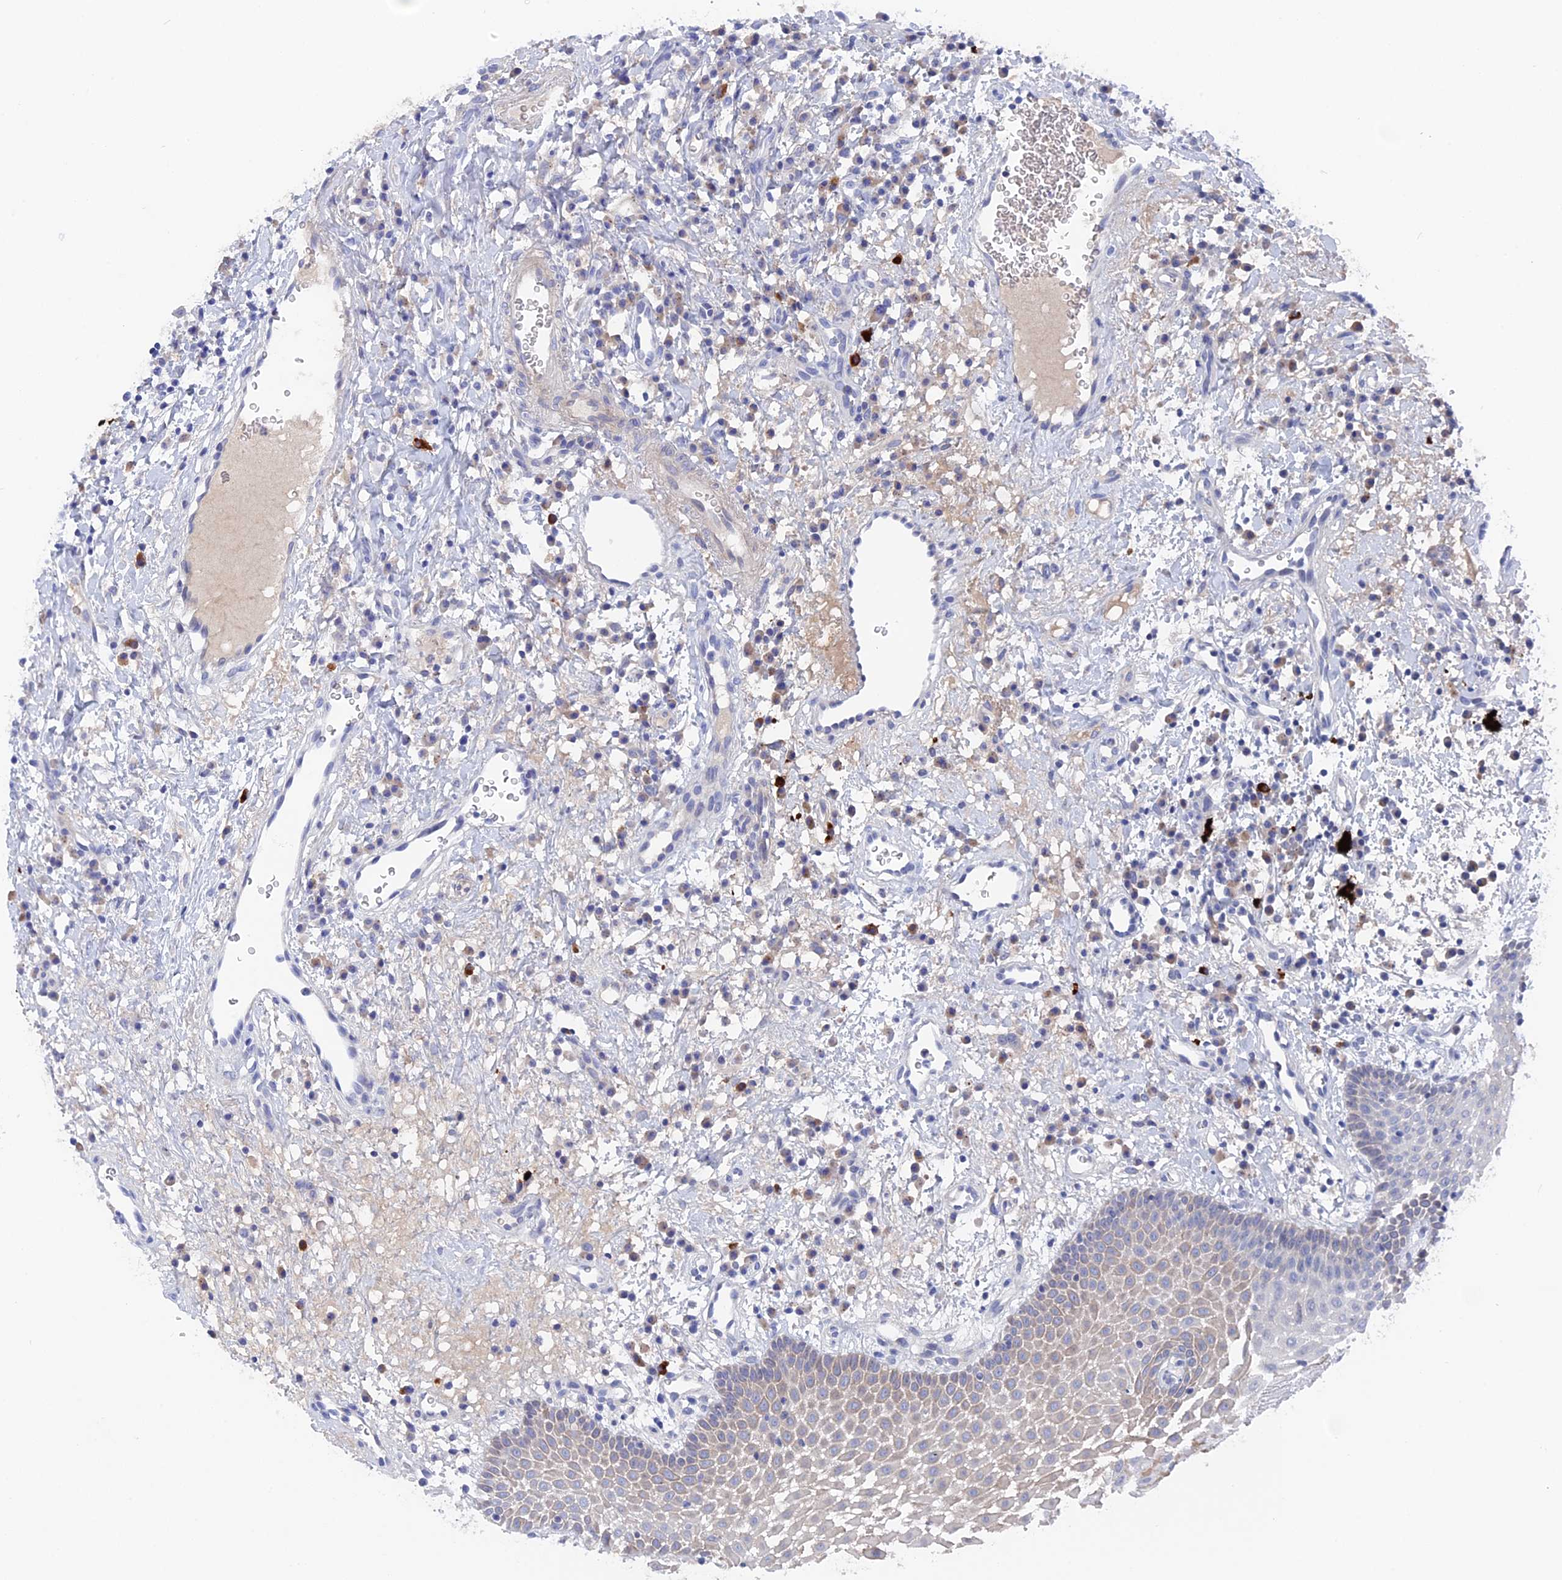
{"staining": {"intensity": "moderate", "quantity": "<25%", "location": "cytoplasmic/membranous"}, "tissue": "oral mucosa", "cell_type": "Squamous epithelial cells", "image_type": "normal", "snomed": [{"axis": "morphology", "description": "Normal tissue, NOS"}, {"axis": "topography", "description": "Oral tissue"}], "caption": "Normal oral mucosa displays moderate cytoplasmic/membranous staining in approximately <25% of squamous epithelial cells, visualized by immunohistochemistry. Using DAB (brown) and hematoxylin (blue) stains, captured at high magnification using brightfield microscopy.", "gene": "DACT3", "patient": {"sex": "male", "age": 74}}